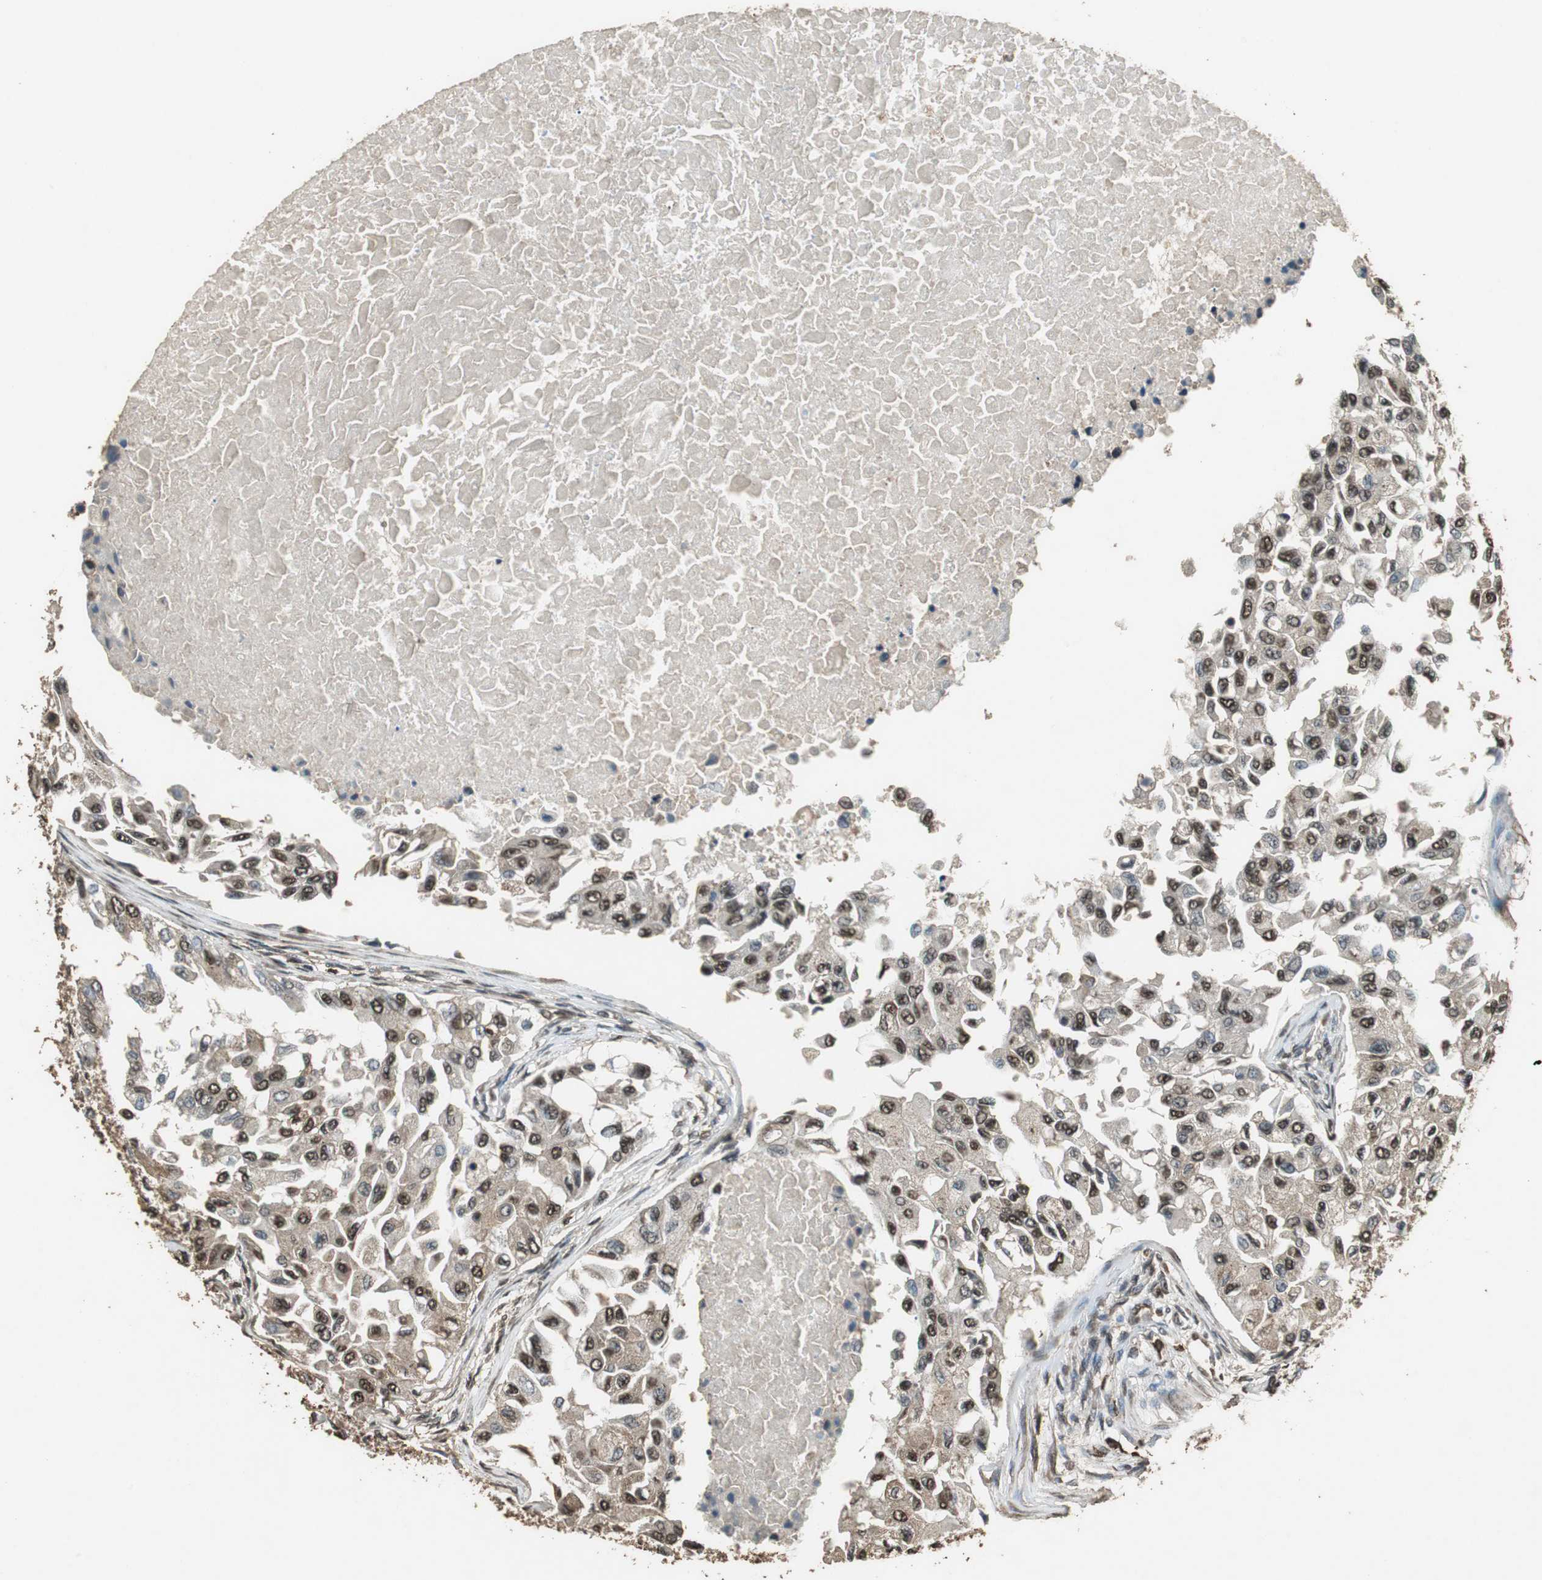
{"staining": {"intensity": "strong", "quantity": ">75%", "location": "cytoplasmic/membranous,nuclear"}, "tissue": "breast cancer", "cell_type": "Tumor cells", "image_type": "cancer", "snomed": [{"axis": "morphology", "description": "Normal tissue, NOS"}, {"axis": "morphology", "description": "Duct carcinoma"}, {"axis": "topography", "description": "Breast"}], "caption": "The image exhibits staining of invasive ductal carcinoma (breast), revealing strong cytoplasmic/membranous and nuclear protein staining (brown color) within tumor cells.", "gene": "PPP1R13B", "patient": {"sex": "female", "age": 49}}